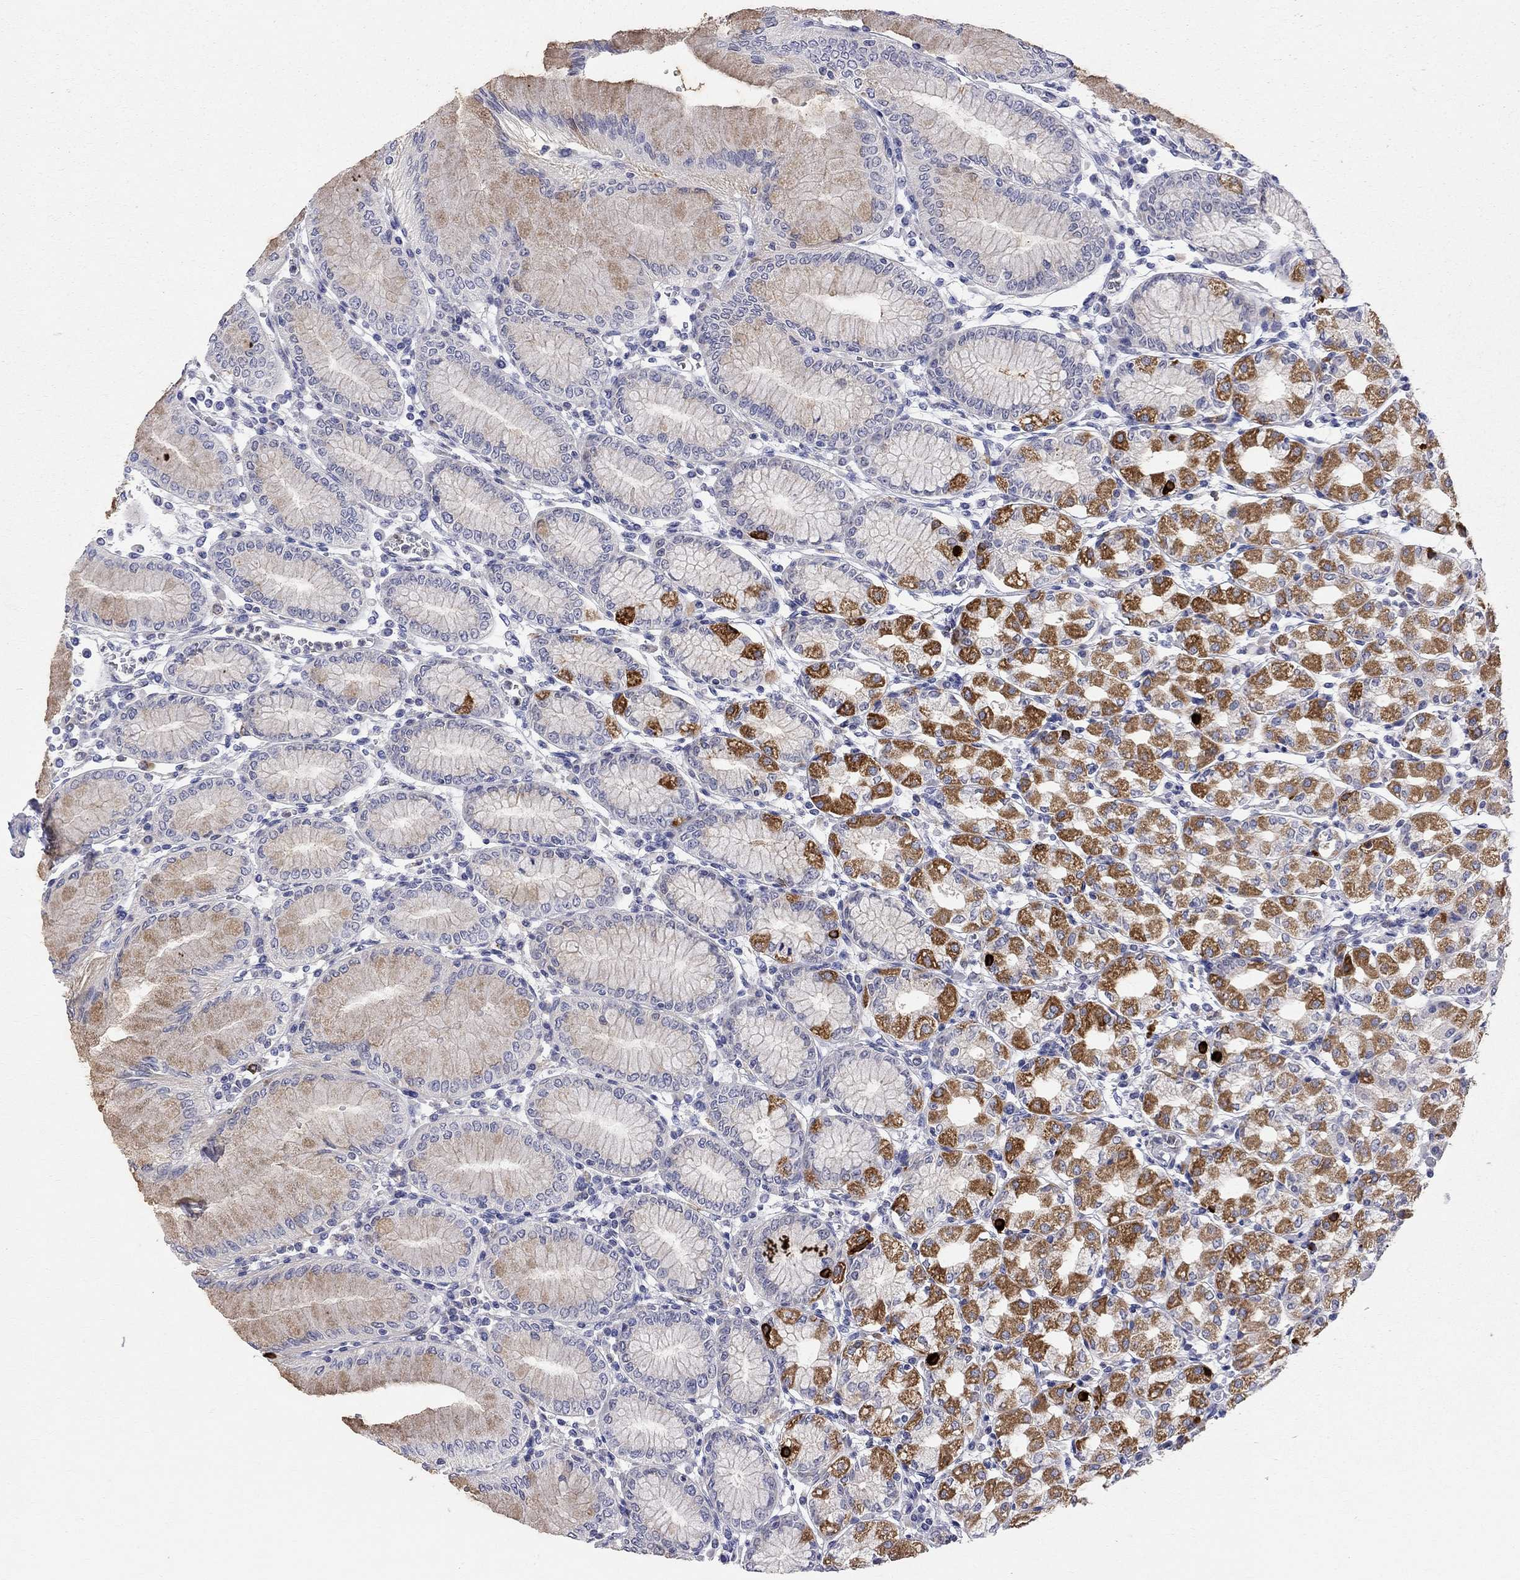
{"staining": {"intensity": "strong", "quantity": "<25%", "location": "cytoplasmic/membranous"}, "tissue": "stomach", "cell_type": "Glandular cells", "image_type": "normal", "snomed": [{"axis": "morphology", "description": "Normal tissue, NOS"}, {"axis": "topography", "description": "Skeletal muscle"}, {"axis": "topography", "description": "Stomach"}], "caption": "Protein staining of benign stomach displays strong cytoplasmic/membranous expression in approximately <25% of glandular cells.", "gene": "ACSL1", "patient": {"sex": "female", "age": 57}}